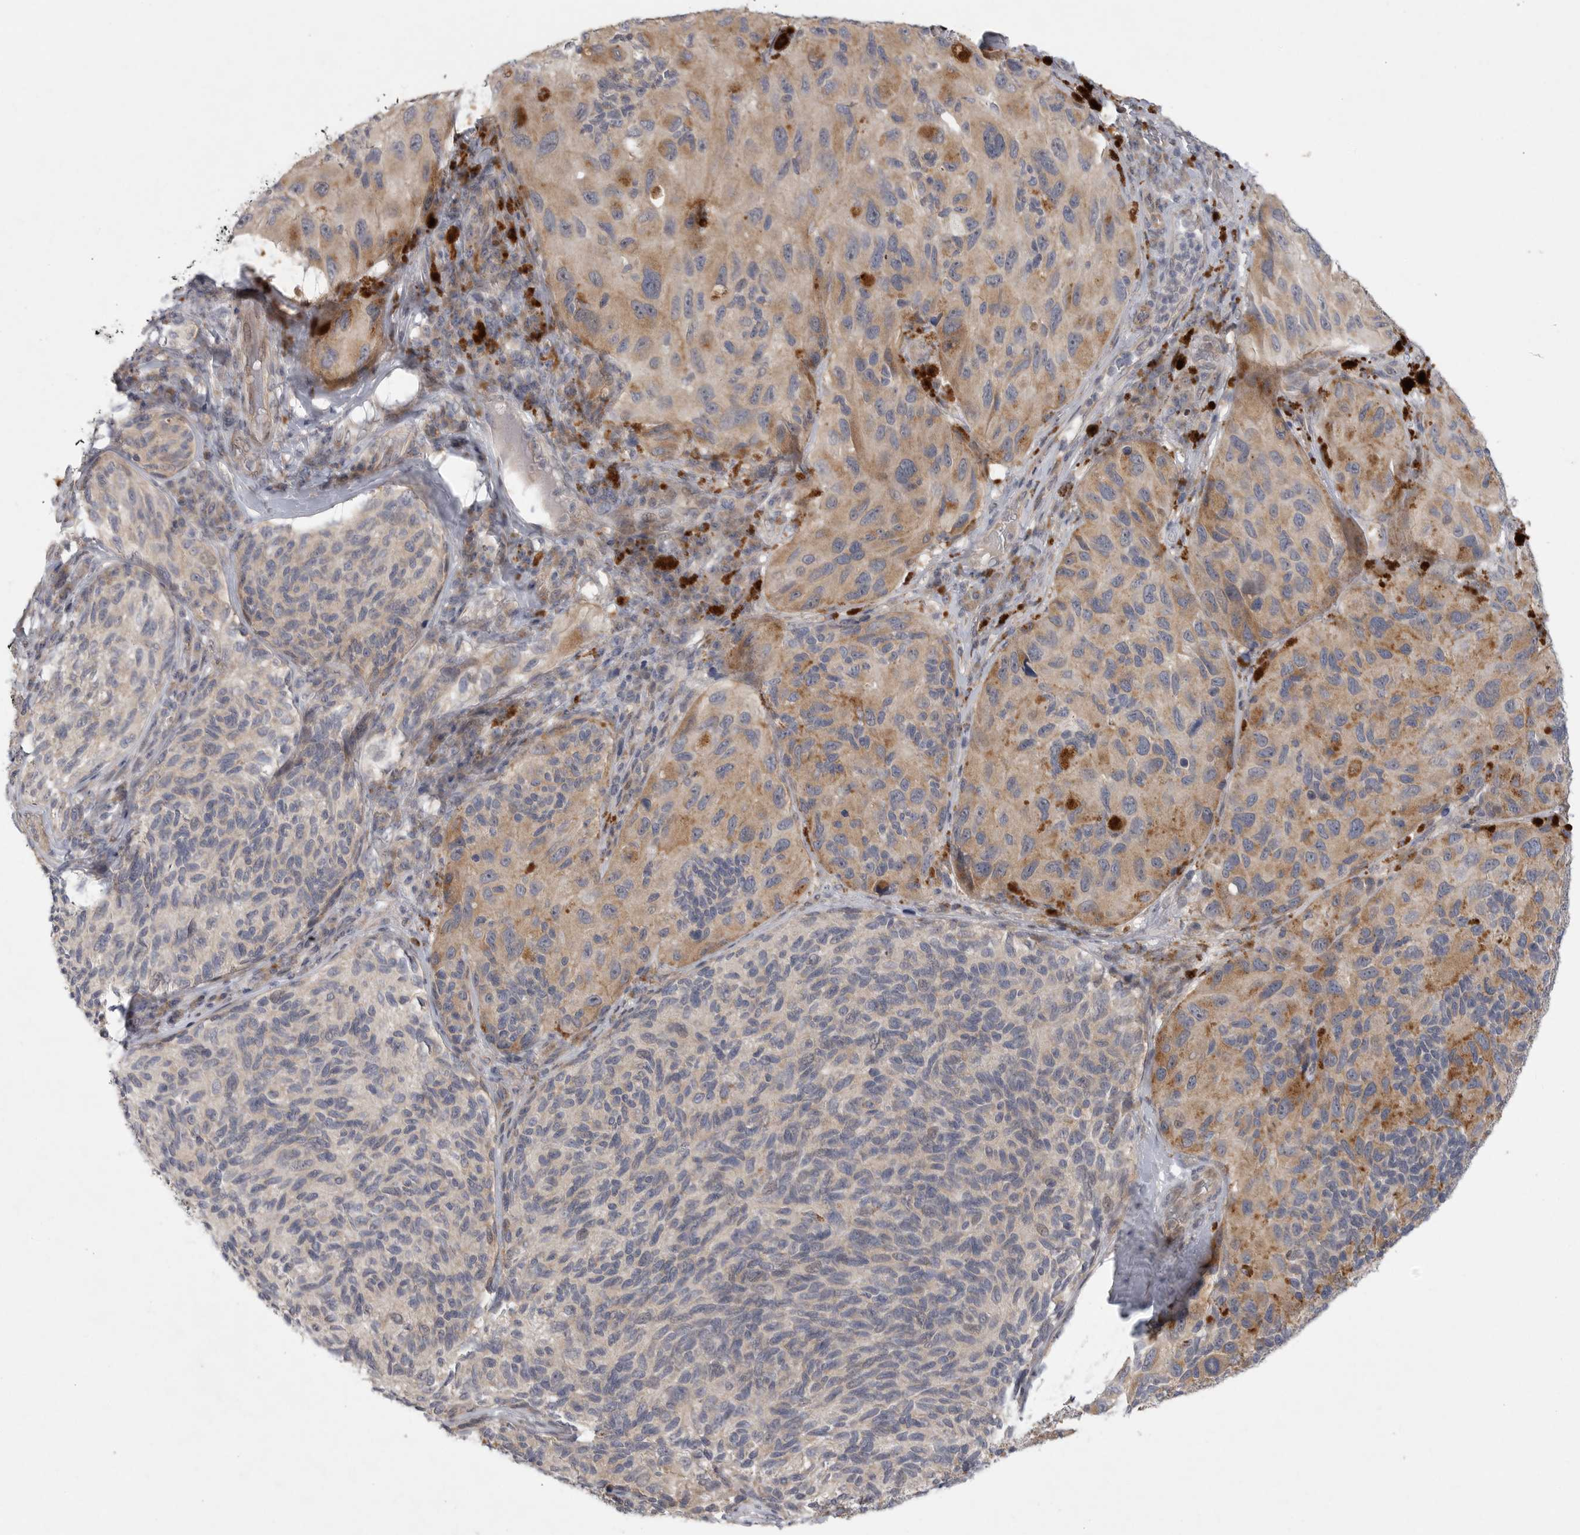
{"staining": {"intensity": "weak", "quantity": "25%-75%", "location": "cytoplasmic/membranous"}, "tissue": "melanoma", "cell_type": "Tumor cells", "image_type": "cancer", "snomed": [{"axis": "morphology", "description": "Malignant melanoma, NOS"}, {"axis": "topography", "description": "Skin"}], "caption": "The photomicrograph shows immunohistochemical staining of melanoma. There is weak cytoplasmic/membranous staining is seen in about 25%-75% of tumor cells.", "gene": "FBXO43", "patient": {"sex": "female", "age": 73}}